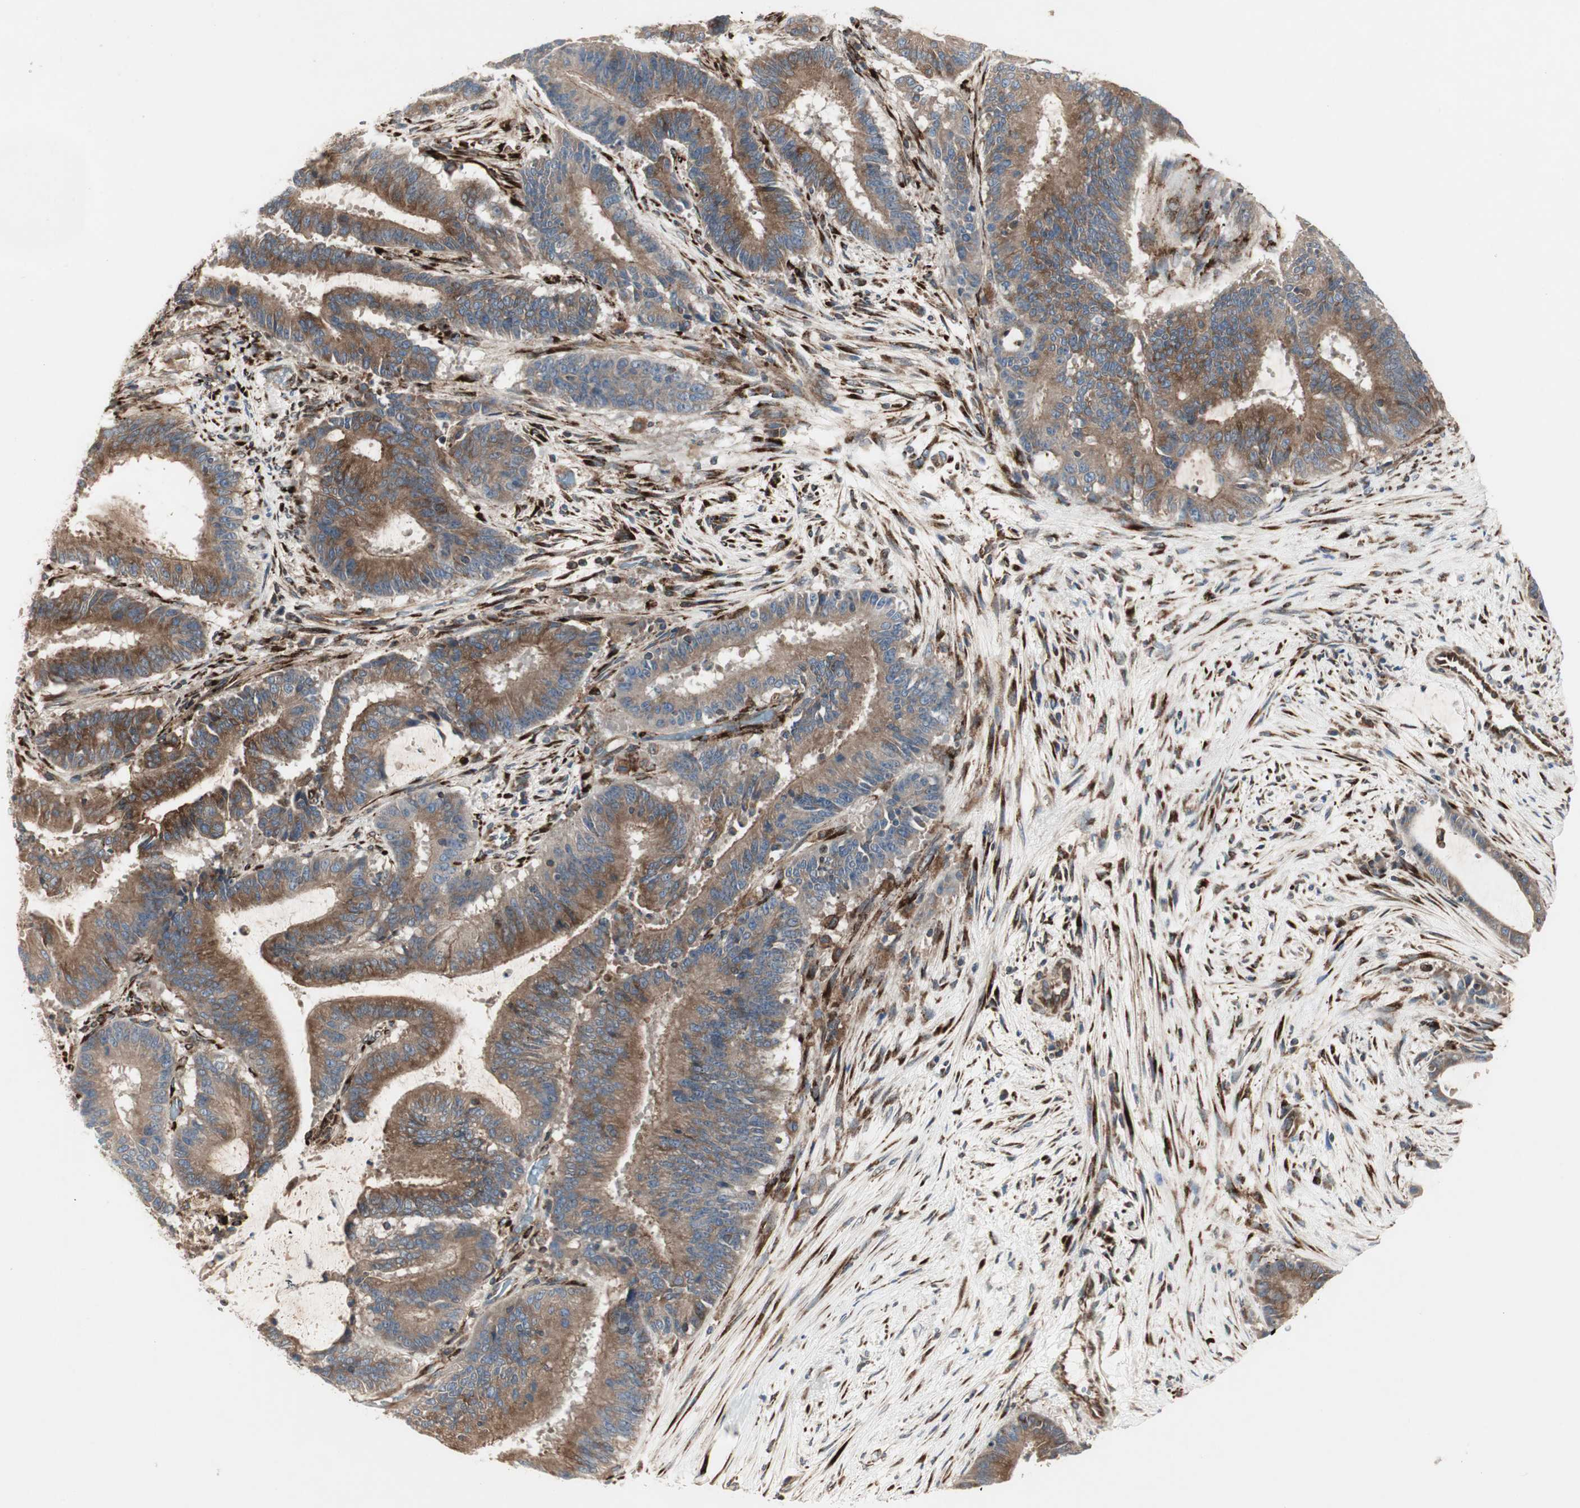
{"staining": {"intensity": "moderate", "quantity": ">75%", "location": "cytoplasmic/membranous"}, "tissue": "liver cancer", "cell_type": "Tumor cells", "image_type": "cancer", "snomed": [{"axis": "morphology", "description": "Cholangiocarcinoma"}, {"axis": "topography", "description": "Liver"}], "caption": "A micrograph showing moderate cytoplasmic/membranous positivity in approximately >75% of tumor cells in cholangiocarcinoma (liver), as visualized by brown immunohistochemical staining.", "gene": "H6PD", "patient": {"sex": "female", "age": 73}}